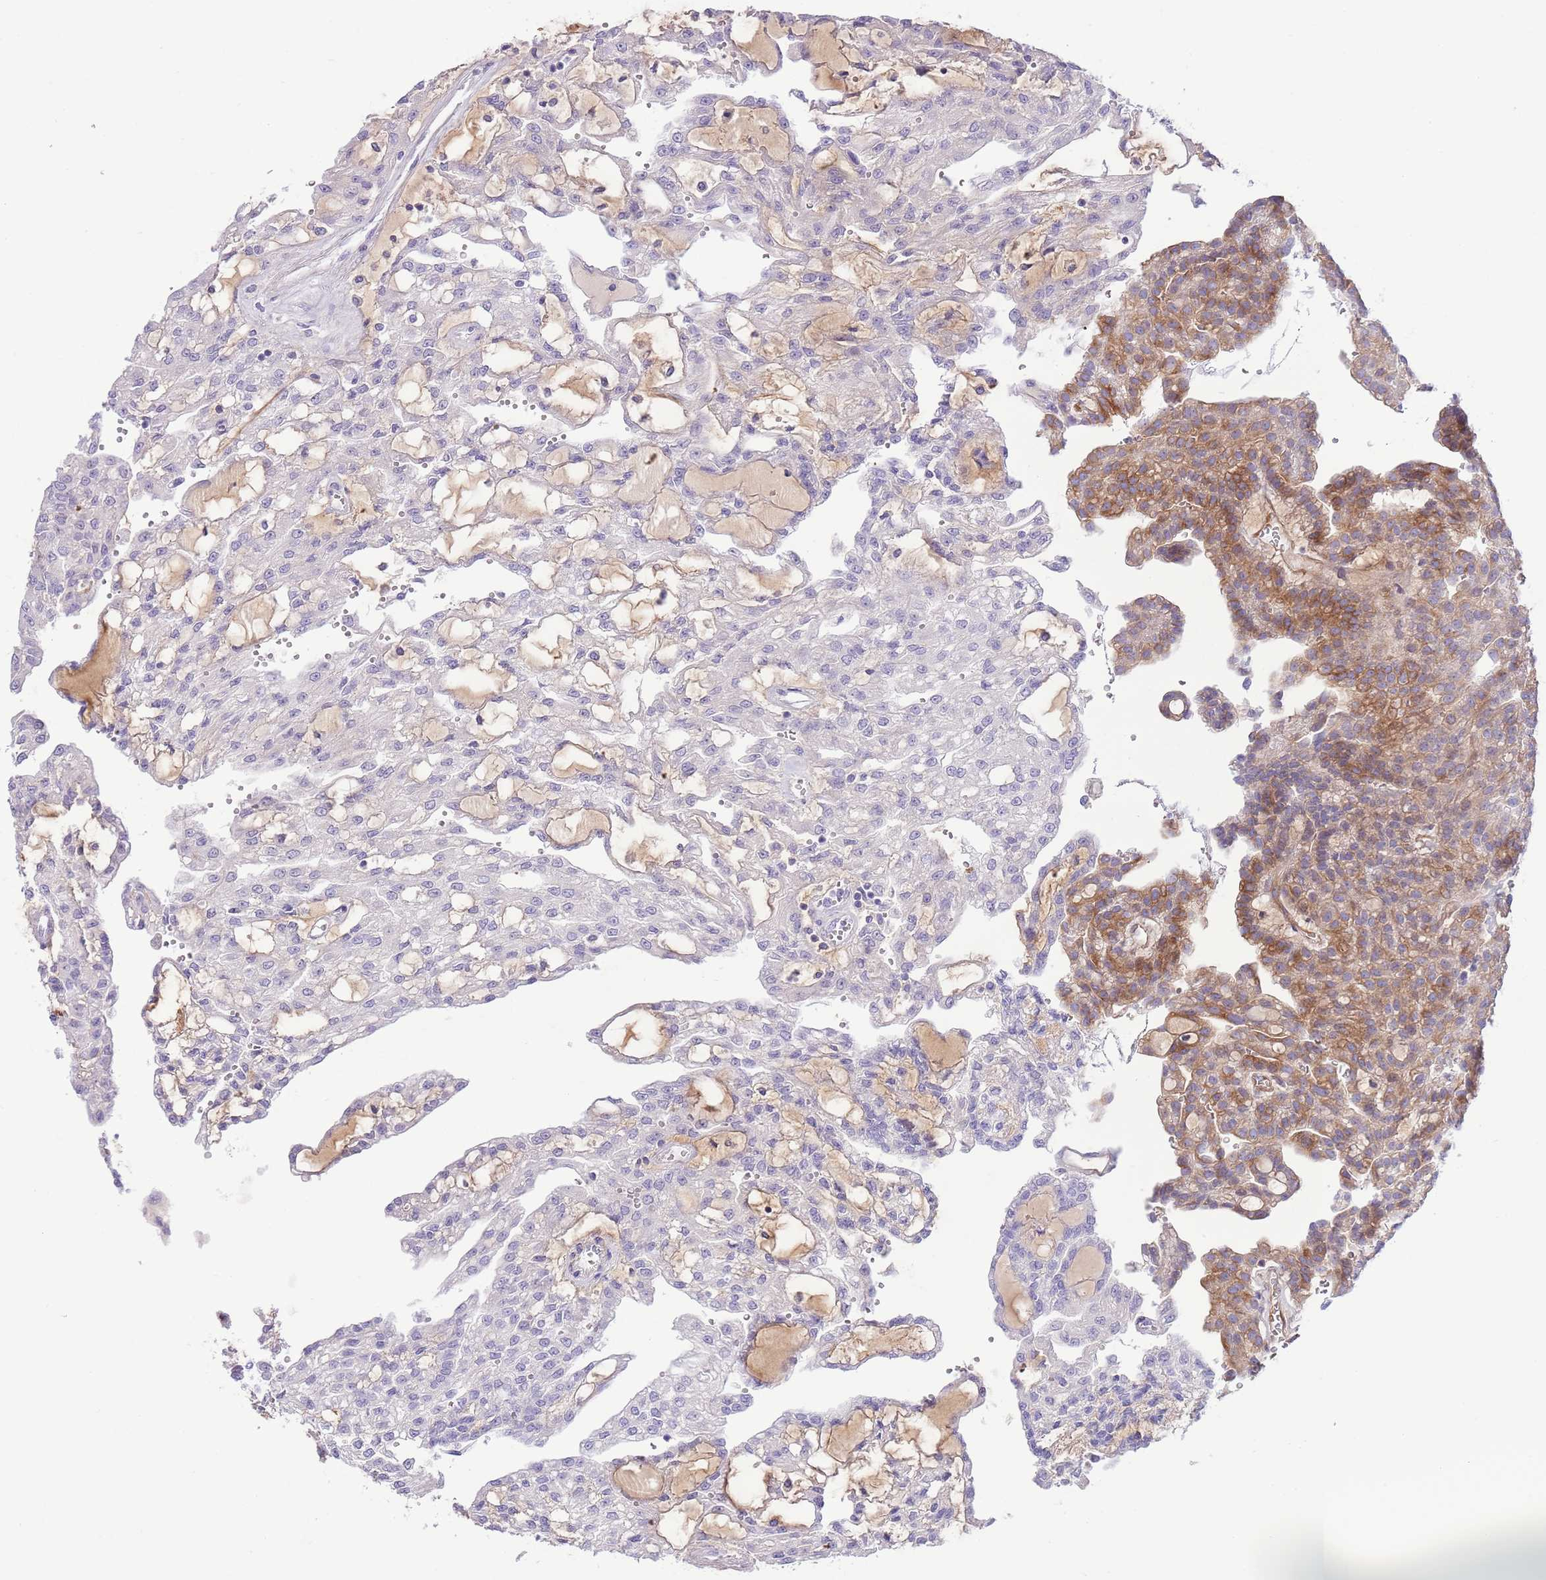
{"staining": {"intensity": "moderate", "quantity": "<25%", "location": "cytoplasmic/membranous"}, "tissue": "renal cancer", "cell_type": "Tumor cells", "image_type": "cancer", "snomed": [{"axis": "morphology", "description": "Adenocarcinoma, NOS"}, {"axis": "topography", "description": "Kidney"}], "caption": "This is a photomicrograph of immunohistochemistry staining of adenocarcinoma (renal), which shows moderate staining in the cytoplasmic/membranous of tumor cells.", "gene": "ZC4H2", "patient": {"sex": "male", "age": 63}}